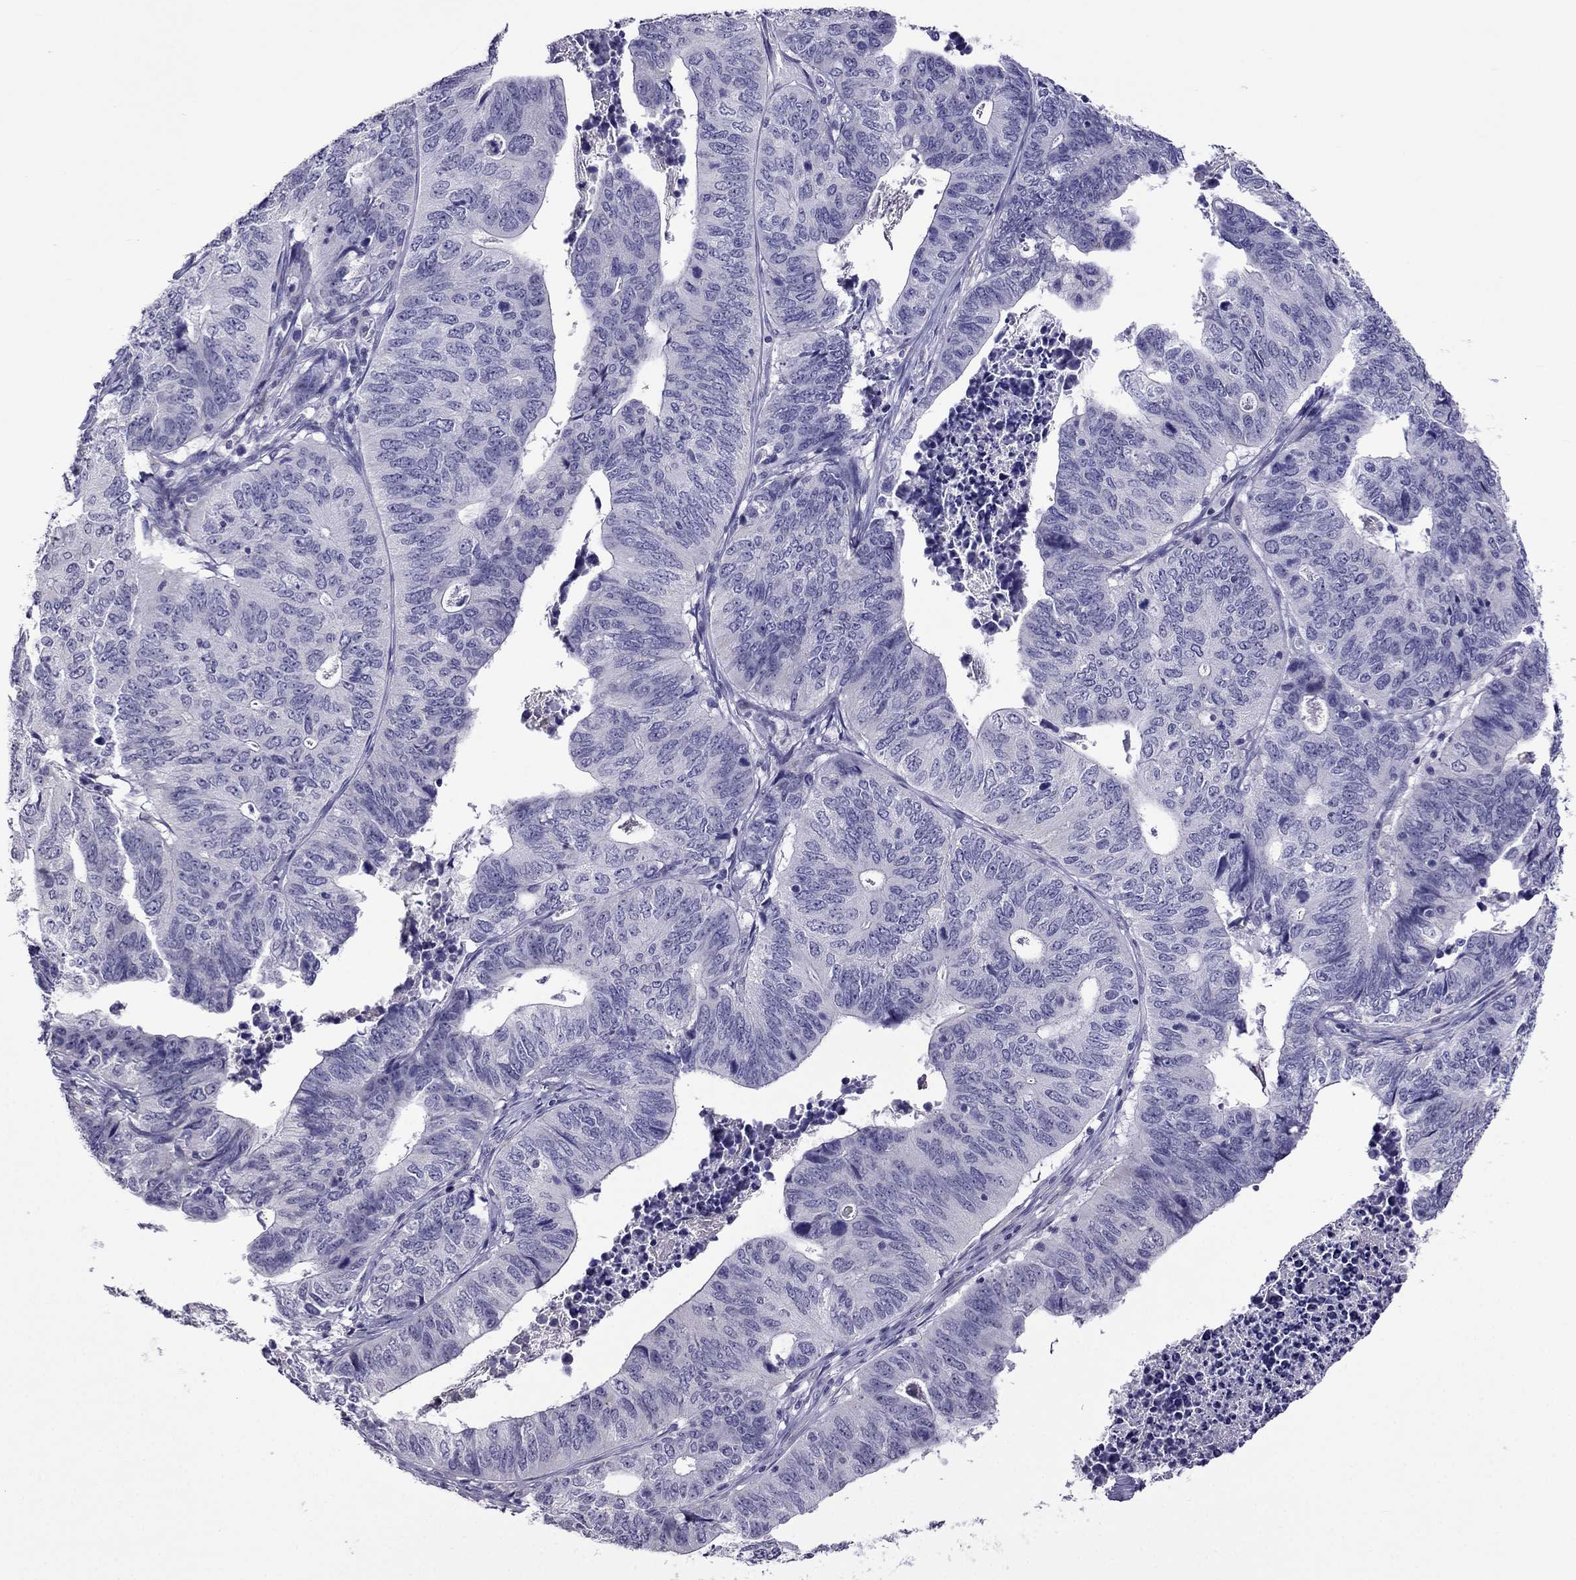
{"staining": {"intensity": "negative", "quantity": "none", "location": "none"}, "tissue": "stomach cancer", "cell_type": "Tumor cells", "image_type": "cancer", "snomed": [{"axis": "morphology", "description": "Adenocarcinoma, NOS"}, {"axis": "topography", "description": "Stomach, upper"}], "caption": "A histopathology image of stomach adenocarcinoma stained for a protein exhibits no brown staining in tumor cells.", "gene": "SPTBN4", "patient": {"sex": "female", "age": 67}}